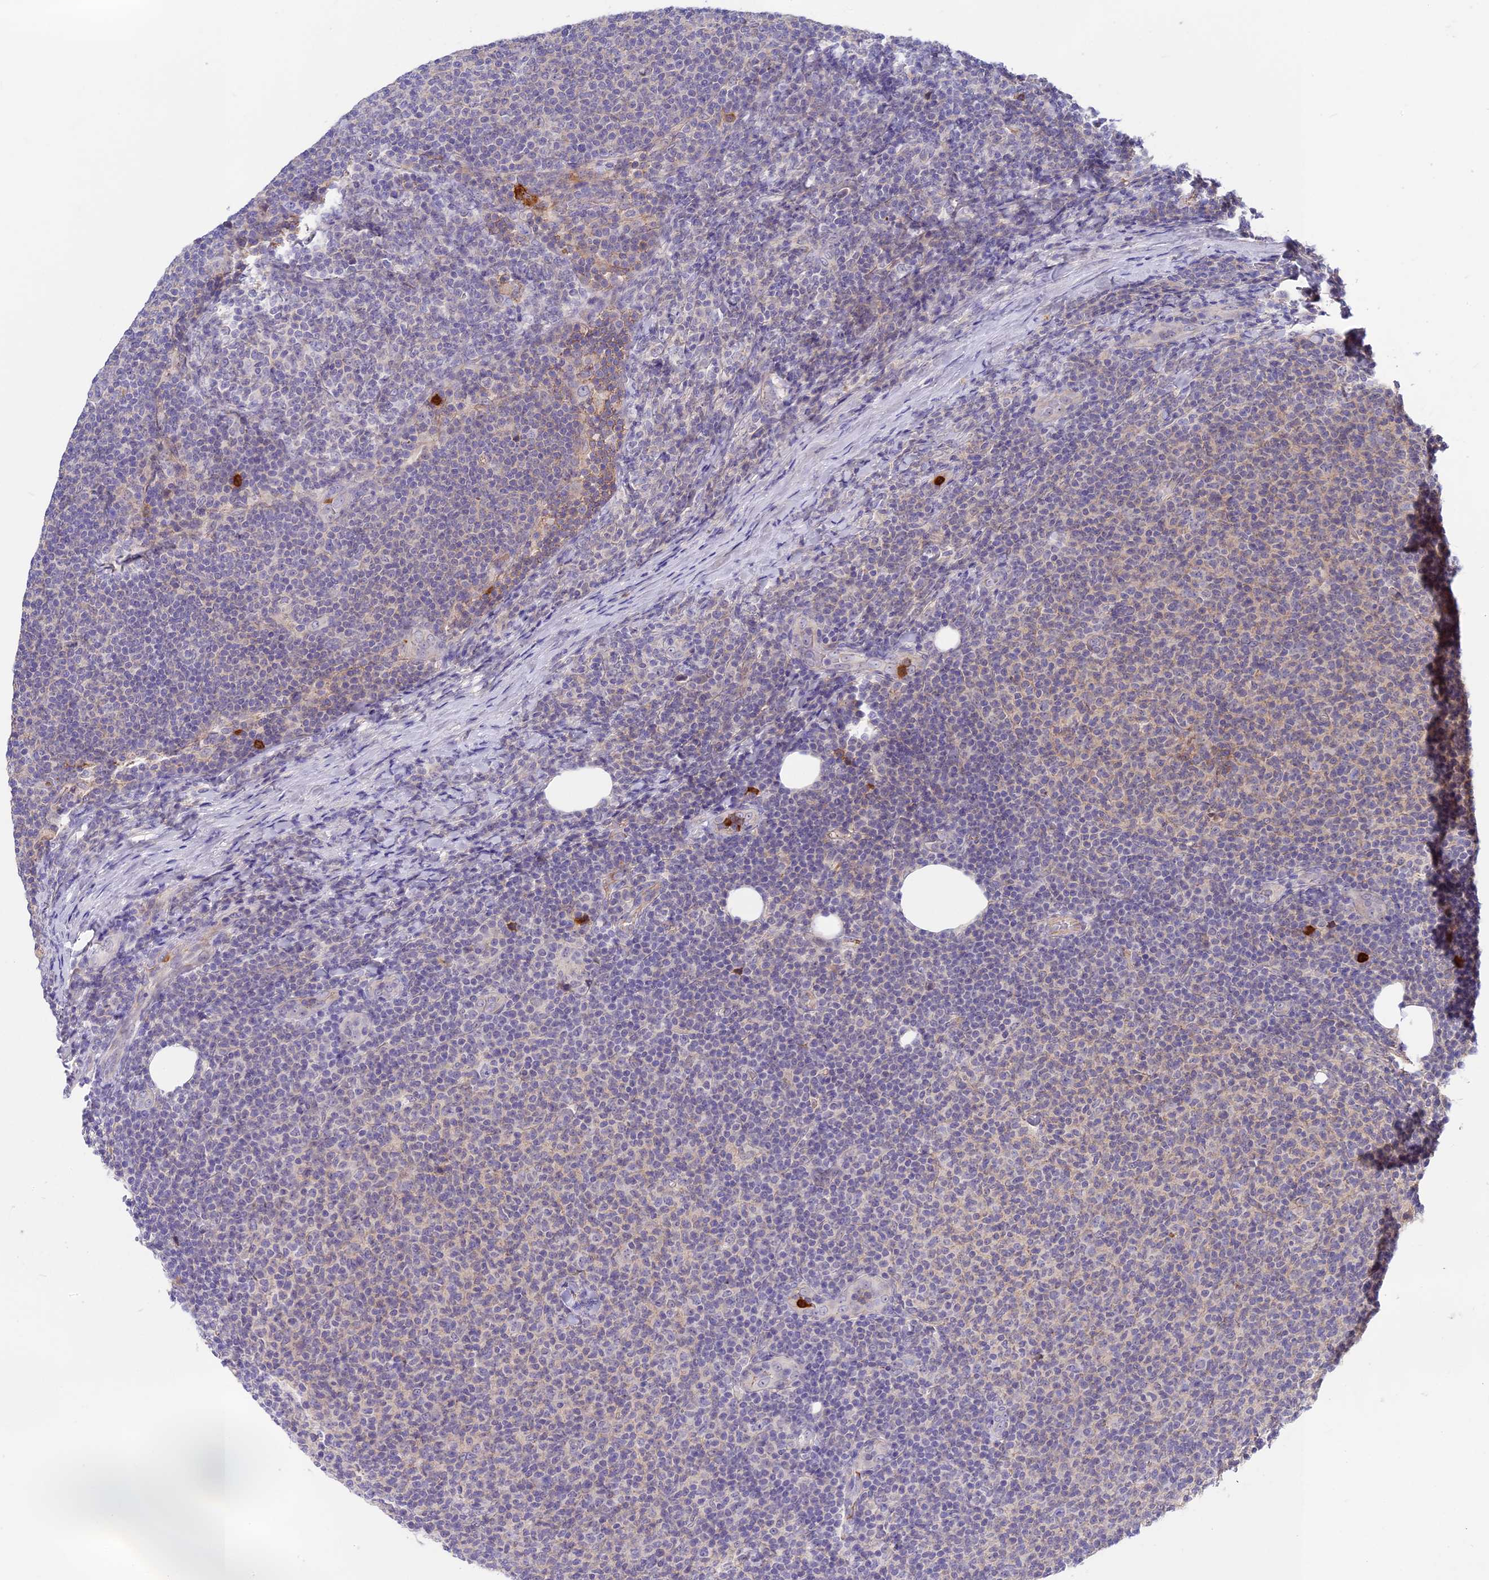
{"staining": {"intensity": "negative", "quantity": "none", "location": "none"}, "tissue": "lymphoma", "cell_type": "Tumor cells", "image_type": "cancer", "snomed": [{"axis": "morphology", "description": "Malignant lymphoma, non-Hodgkin's type, Low grade"}, {"axis": "topography", "description": "Lymph node"}], "caption": "Immunohistochemistry (IHC) photomicrograph of human malignant lymphoma, non-Hodgkin's type (low-grade) stained for a protein (brown), which demonstrates no staining in tumor cells.", "gene": "ADGRD1", "patient": {"sex": "male", "age": 66}}